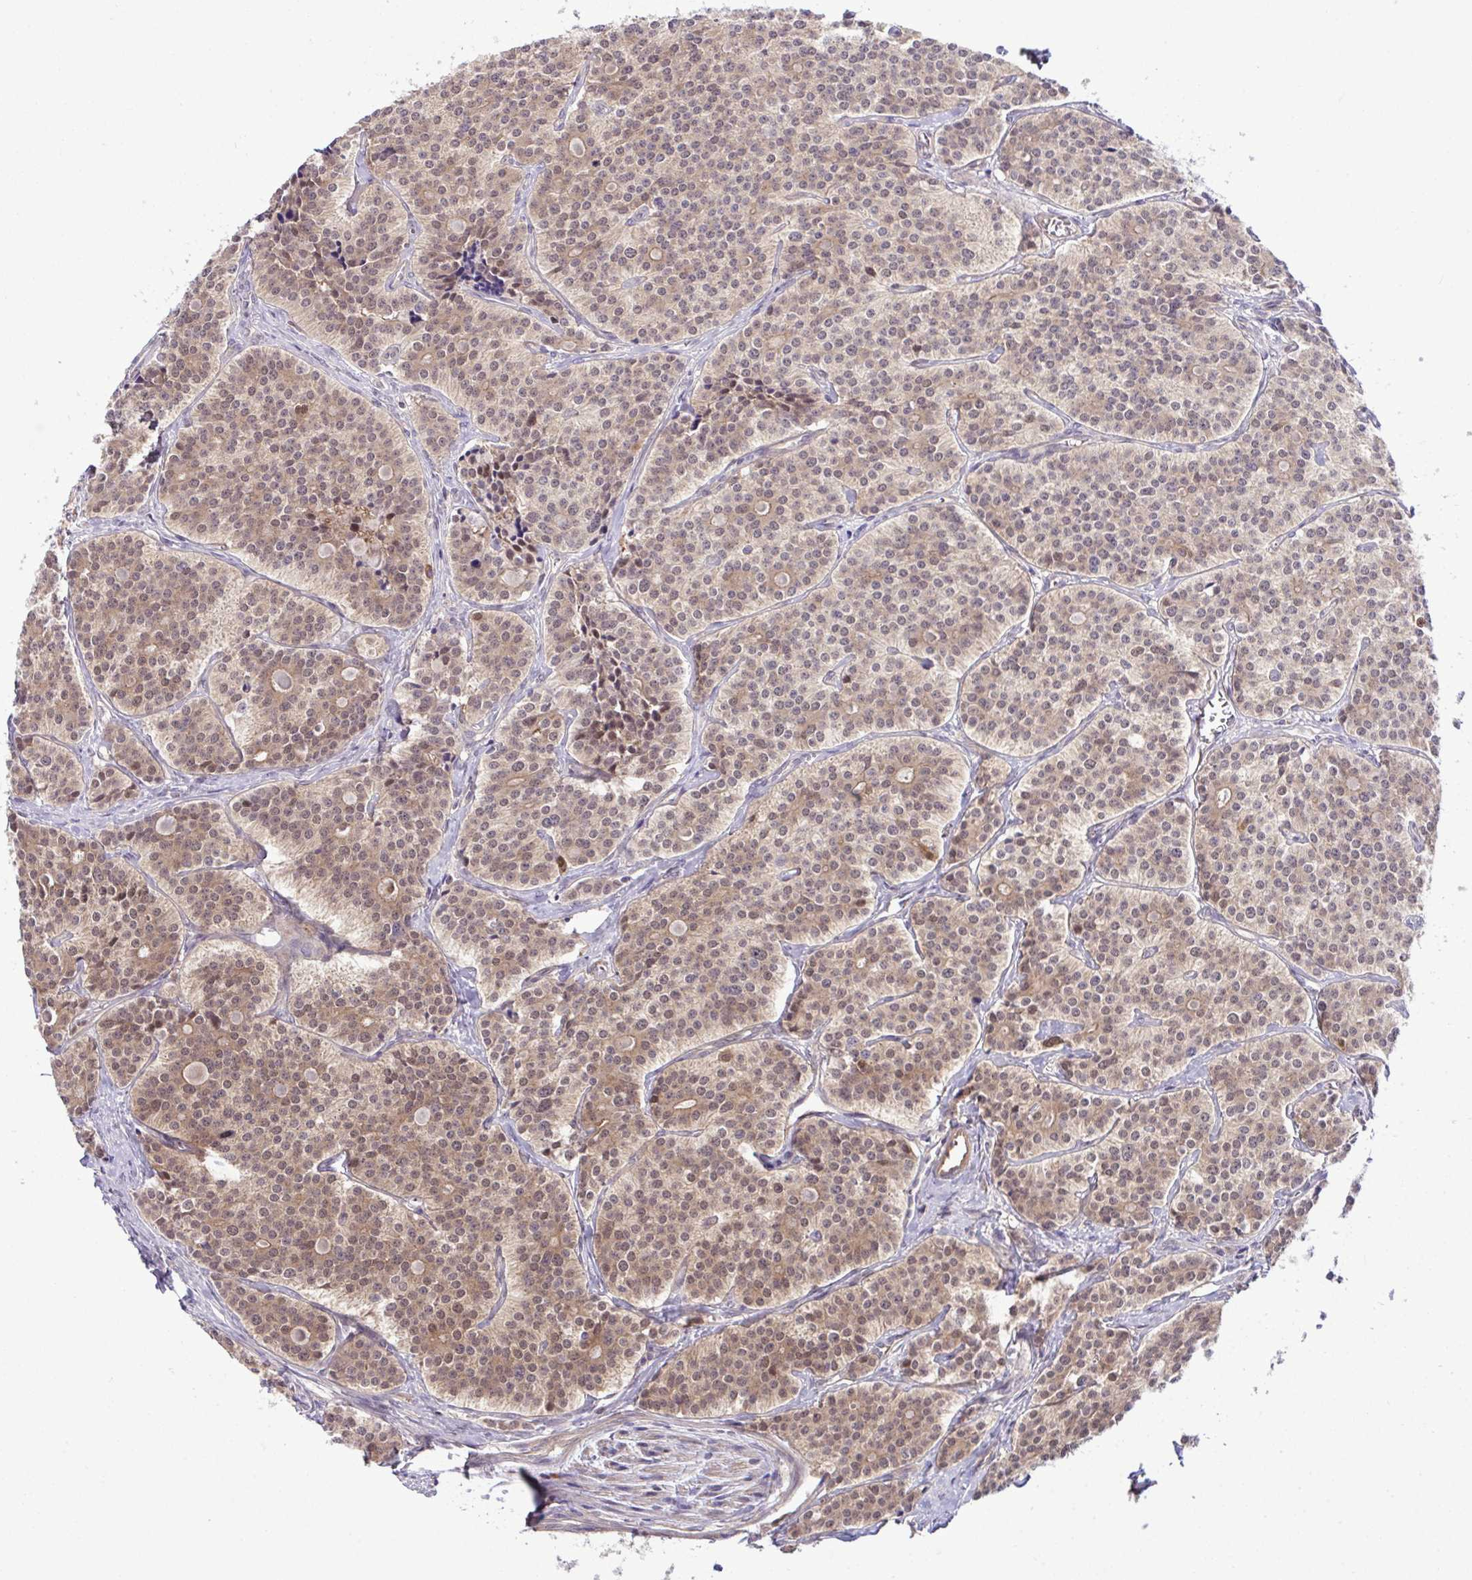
{"staining": {"intensity": "moderate", "quantity": "25%-75%", "location": "cytoplasmic/membranous,nuclear"}, "tissue": "carcinoid", "cell_type": "Tumor cells", "image_type": "cancer", "snomed": [{"axis": "morphology", "description": "Carcinoid, malignant, NOS"}, {"axis": "topography", "description": "Small intestine"}], "caption": "Tumor cells demonstrate medium levels of moderate cytoplasmic/membranous and nuclear staining in approximately 25%-75% of cells in human malignant carcinoid.", "gene": "CMPK1", "patient": {"sex": "male", "age": 63}}